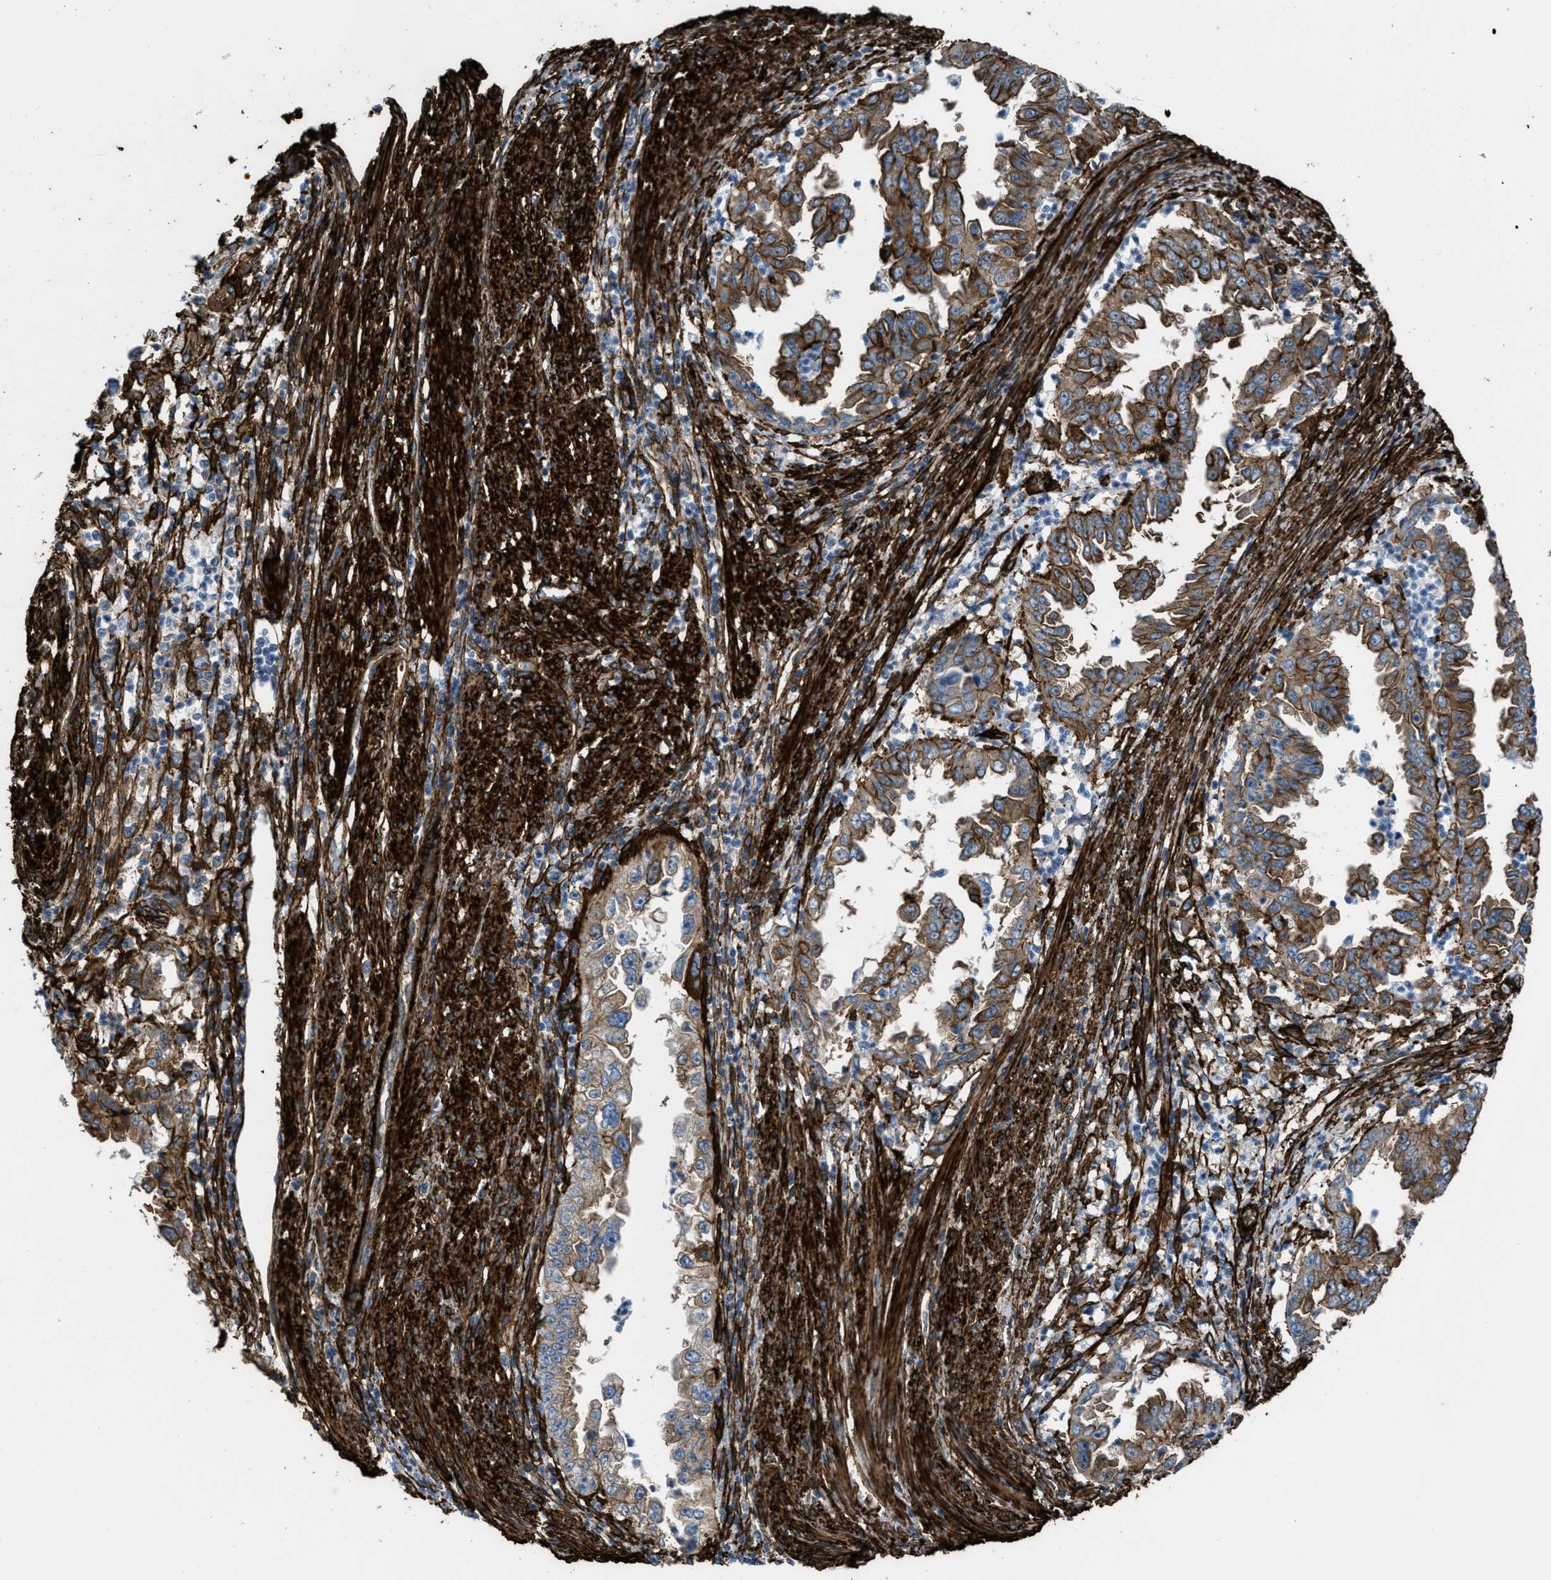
{"staining": {"intensity": "moderate", "quantity": ">75%", "location": "cytoplasmic/membranous"}, "tissue": "endometrial cancer", "cell_type": "Tumor cells", "image_type": "cancer", "snomed": [{"axis": "morphology", "description": "Adenocarcinoma, NOS"}, {"axis": "topography", "description": "Endometrium"}], "caption": "Endometrial adenocarcinoma stained for a protein (brown) reveals moderate cytoplasmic/membranous positive positivity in about >75% of tumor cells.", "gene": "CALD1", "patient": {"sex": "female", "age": 85}}